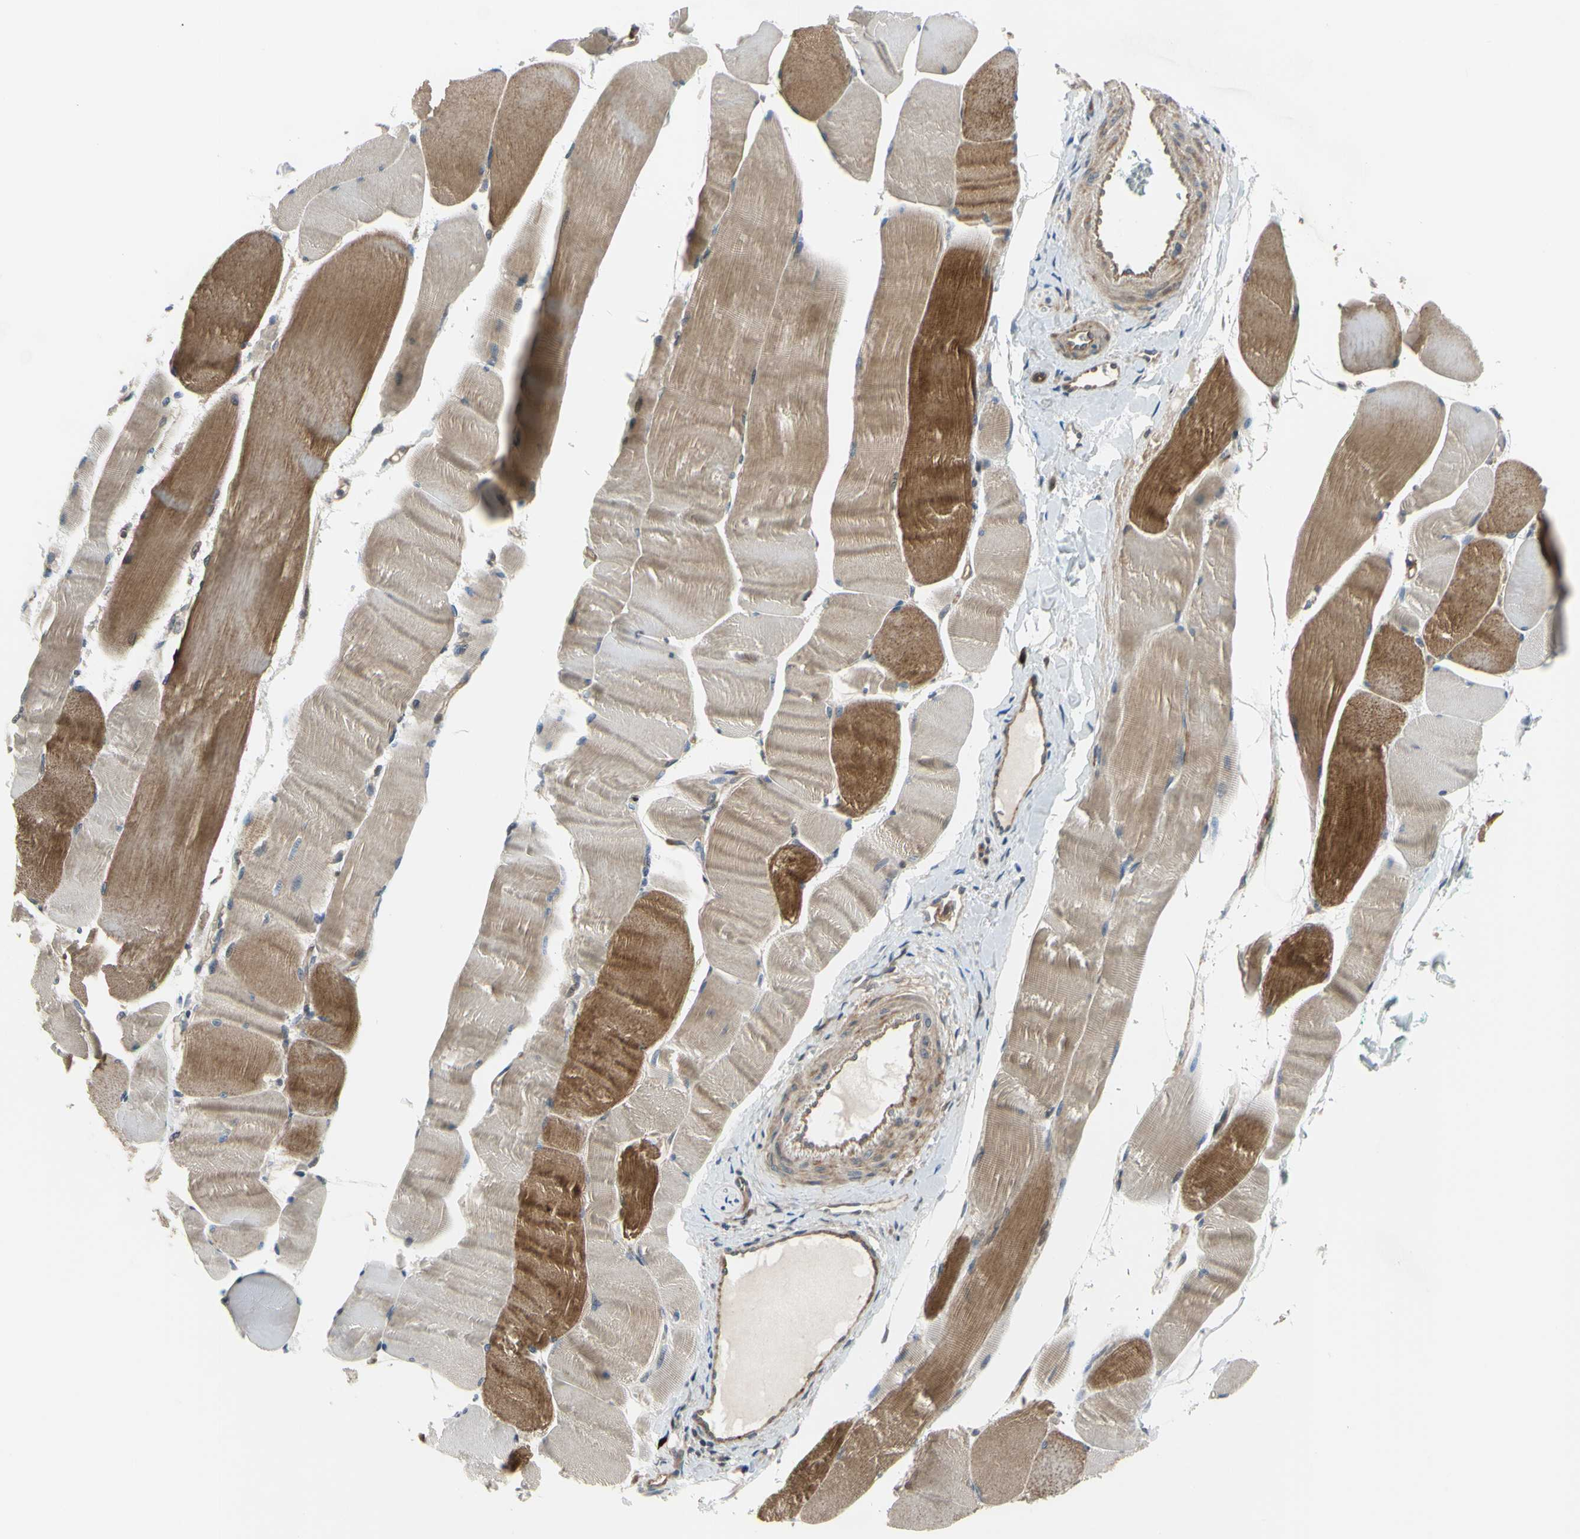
{"staining": {"intensity": "strong", "quantity": "25%-75%", "location": "cytoplasmic/membranous"}, "tissue": "skeletal muscle", "cell_type": "Myocytes", "image_type": "normal", "snomed": [{"axis": "morphology", "description": "Normal tissue, NOS"}, {"axis": "morphology", "description": "Squamous cell carcinoma, NOS"}, {"axis": "topography", "description": "Skeletal muscle"}], "caption": "About 25%-75% of myocytes in unremarkable skeletal muscle reveal strong cytoplasmic/membranous protein positivity as visualized by brown immunohistochemical staining.", "gene": "COMMD9", "patient": {"sex": "male", "age": 51}}